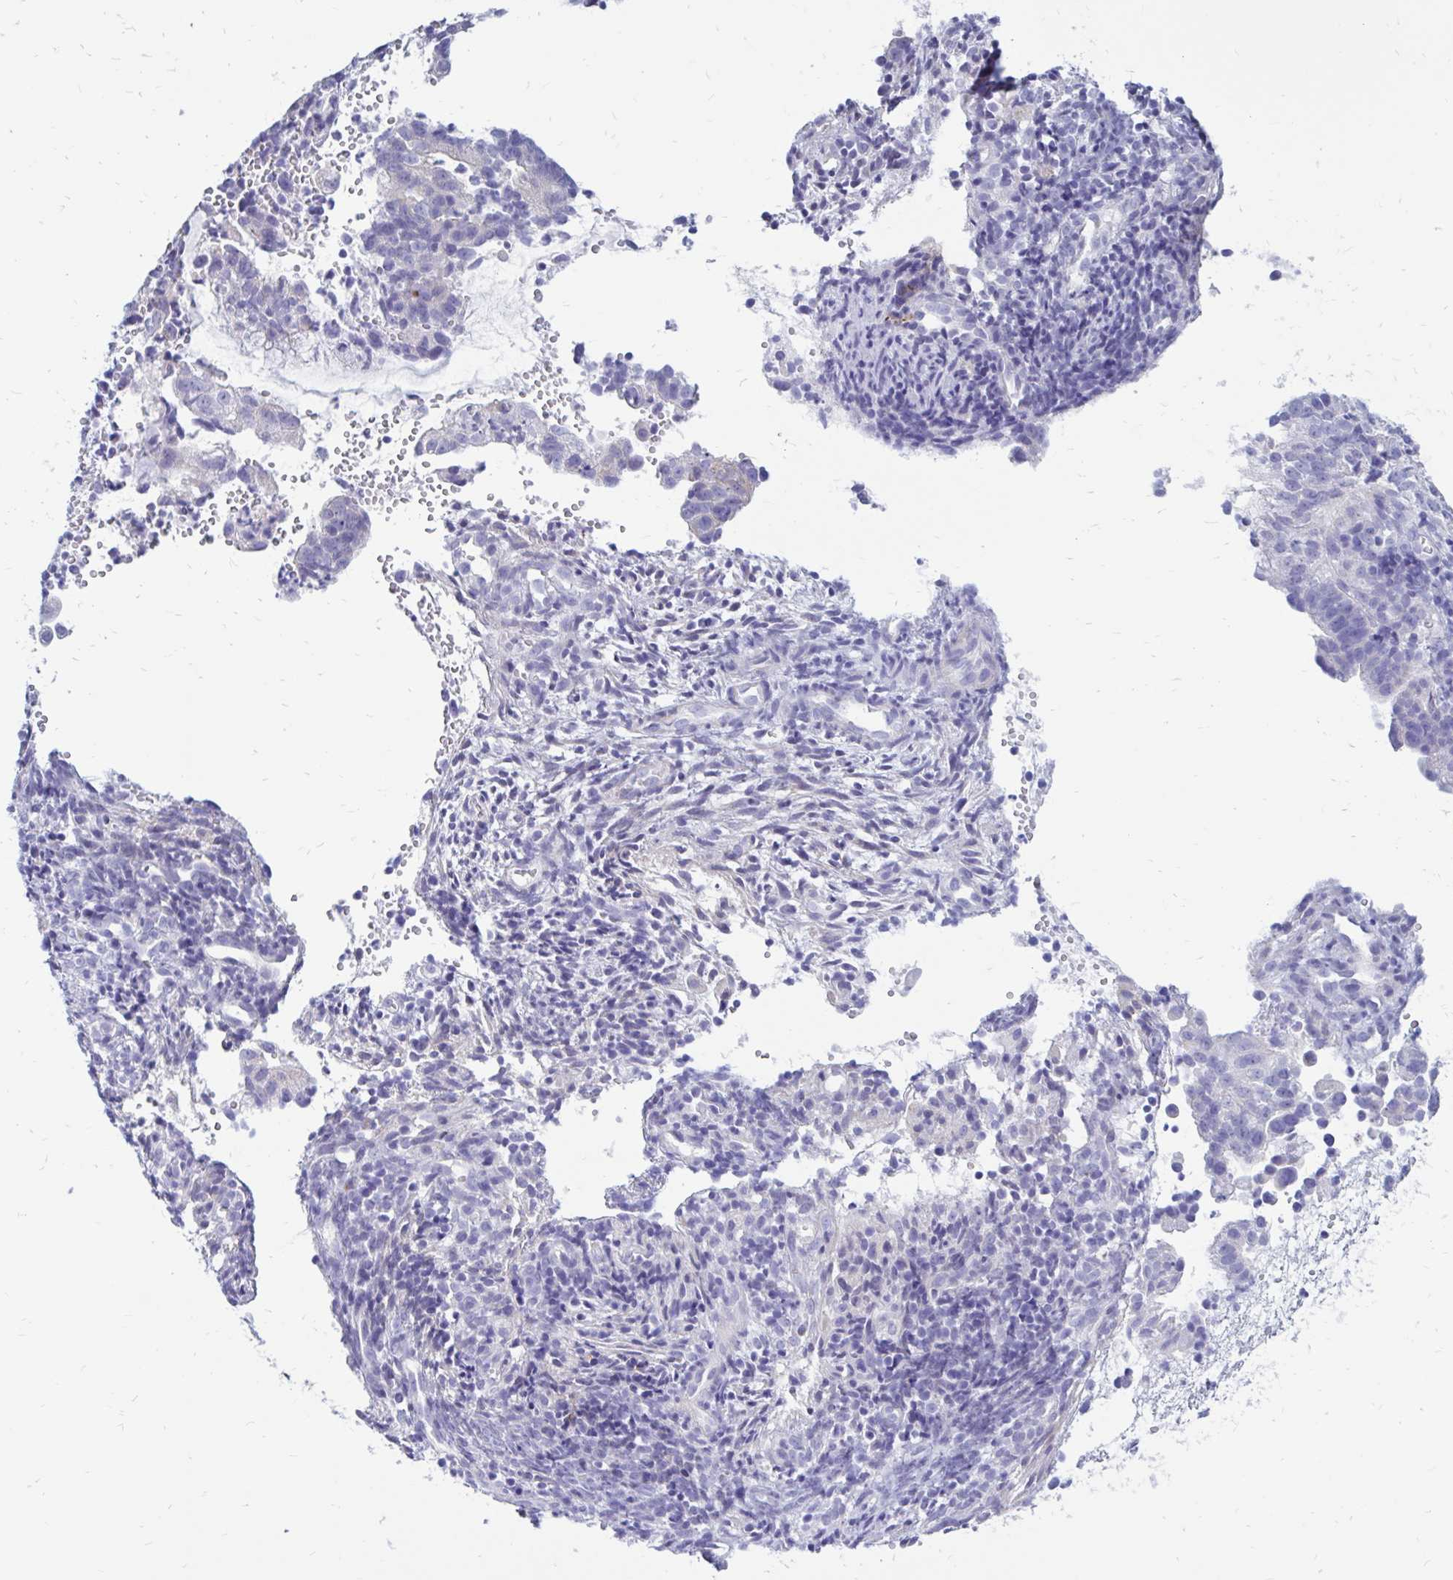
{"staining": {"intensity": "negative", "quantity": "none", "location": "none"}, "tissue": "endometrial cancer", "cell_type": "Tumor cells", "image_type": "cancer", "snomed": [{"axis": "morphology", "description": "Adenocarcinoma, NOS"}, {"axis": "topography", "description": "Endometrium"}], "caption": "High power microscopy photomicrograph of an IHC histopathology image of adenocarcinoma (endometrial), revealing no significant positivity in tumor cells. The staining was performed using DAB (3,3'-diaminobenzidine) to visualize the protein expression in brown, while the nuclei were stained in blue with hematoxylin (Magnification: 20x).", "gene": "IGSF5", "patient": {"sex": "female", "age": 76}}